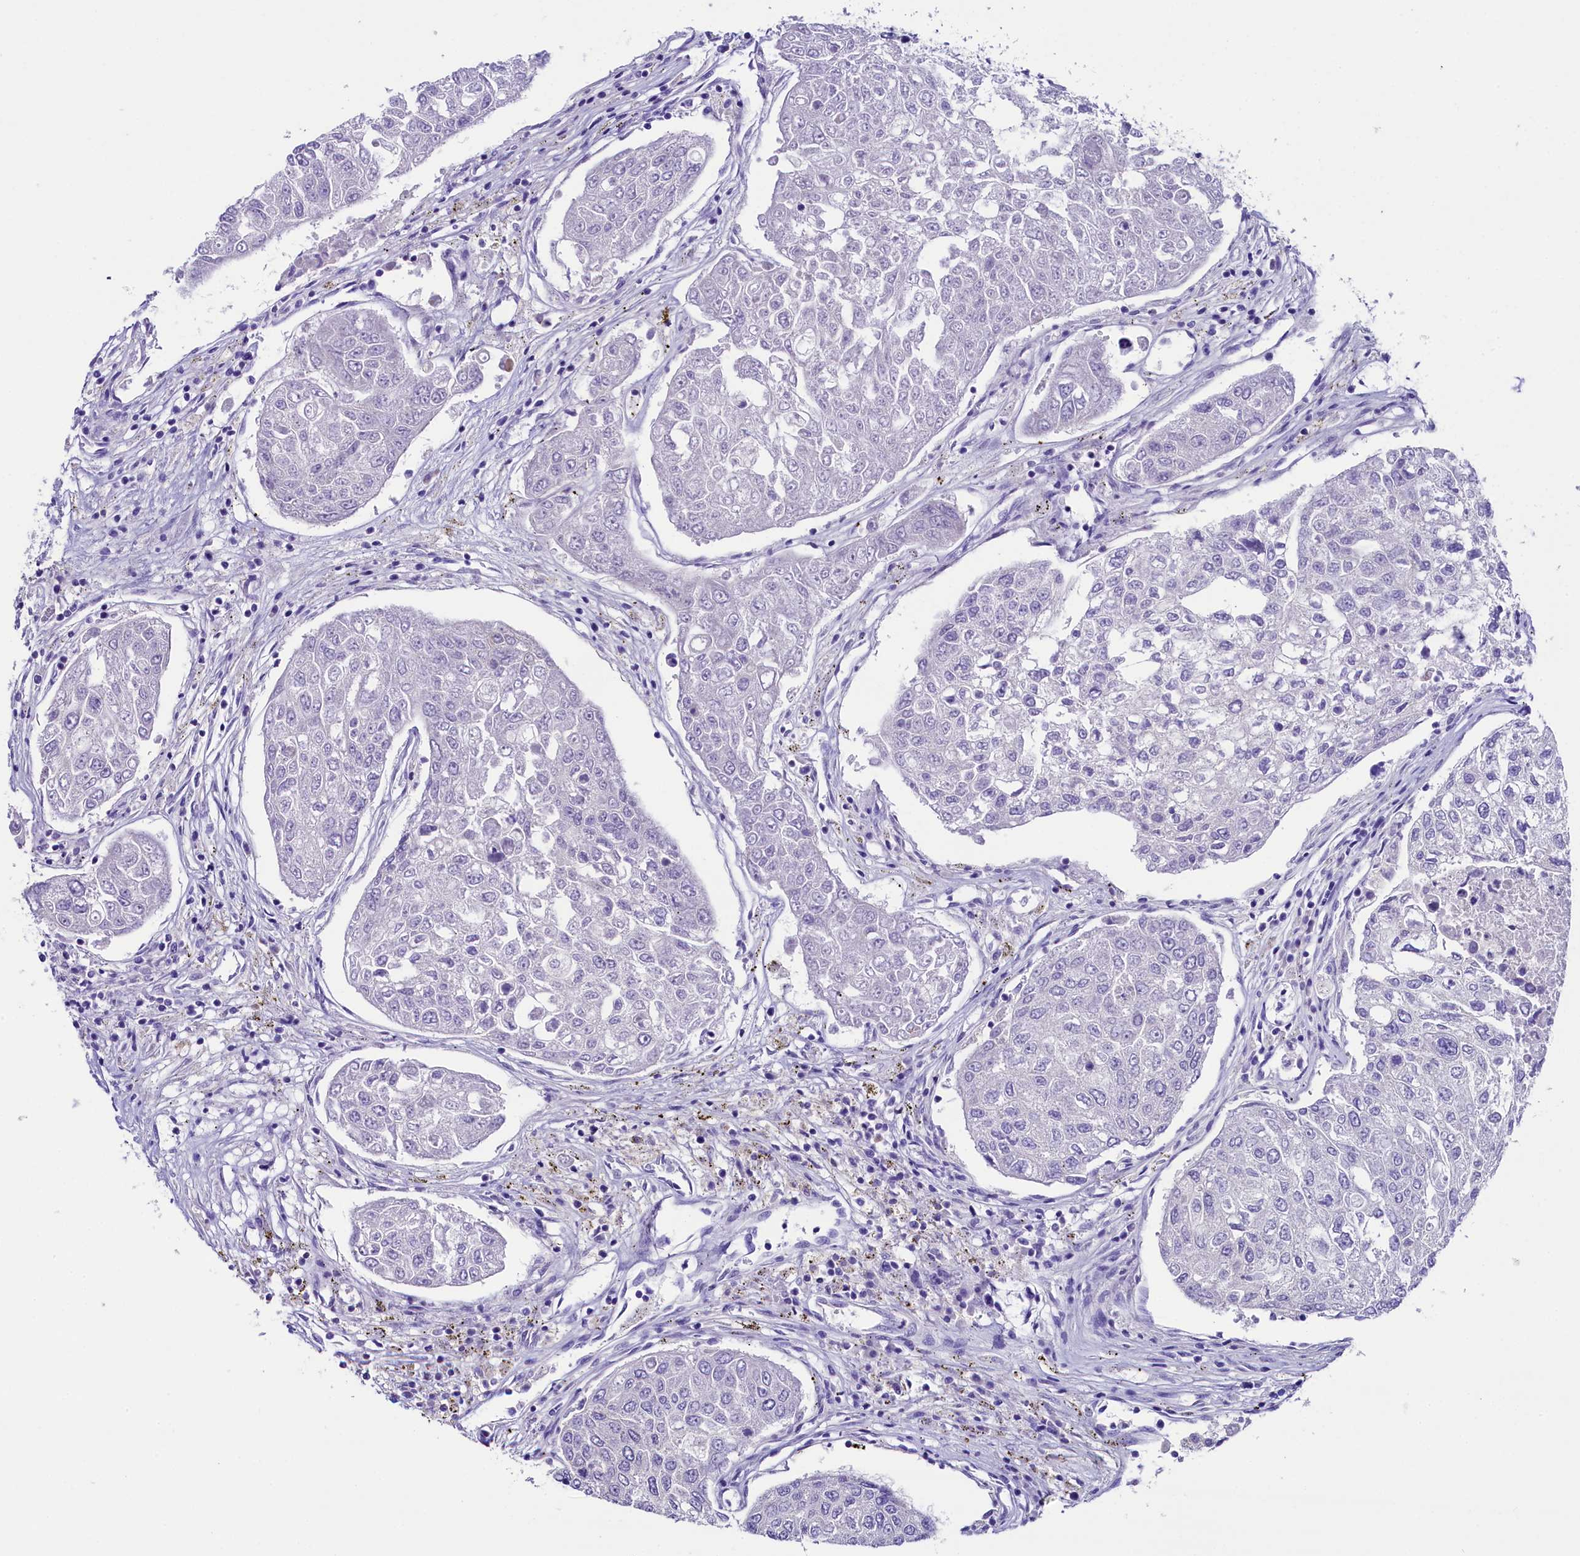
{"staining": {"intensity": "negative", "quantity": "none", "location": "none"}, "tissue": "urothelial cancer", "cell_type": "Tumor cells", "image_type": "cancer", "snomed": [{"axis": "morphology", "description": "Urothelial carcinoma, High grade"}, {"axis": "topography", "description": "Lymph node"}, {"axis": "topography", "description": "Urinary bladder"}], "caption": "Tumor cells show no significant protein staining in urothelial cancer.", "gene": "SKIDA1", "patient": {"sex": "male", "age": 51}}